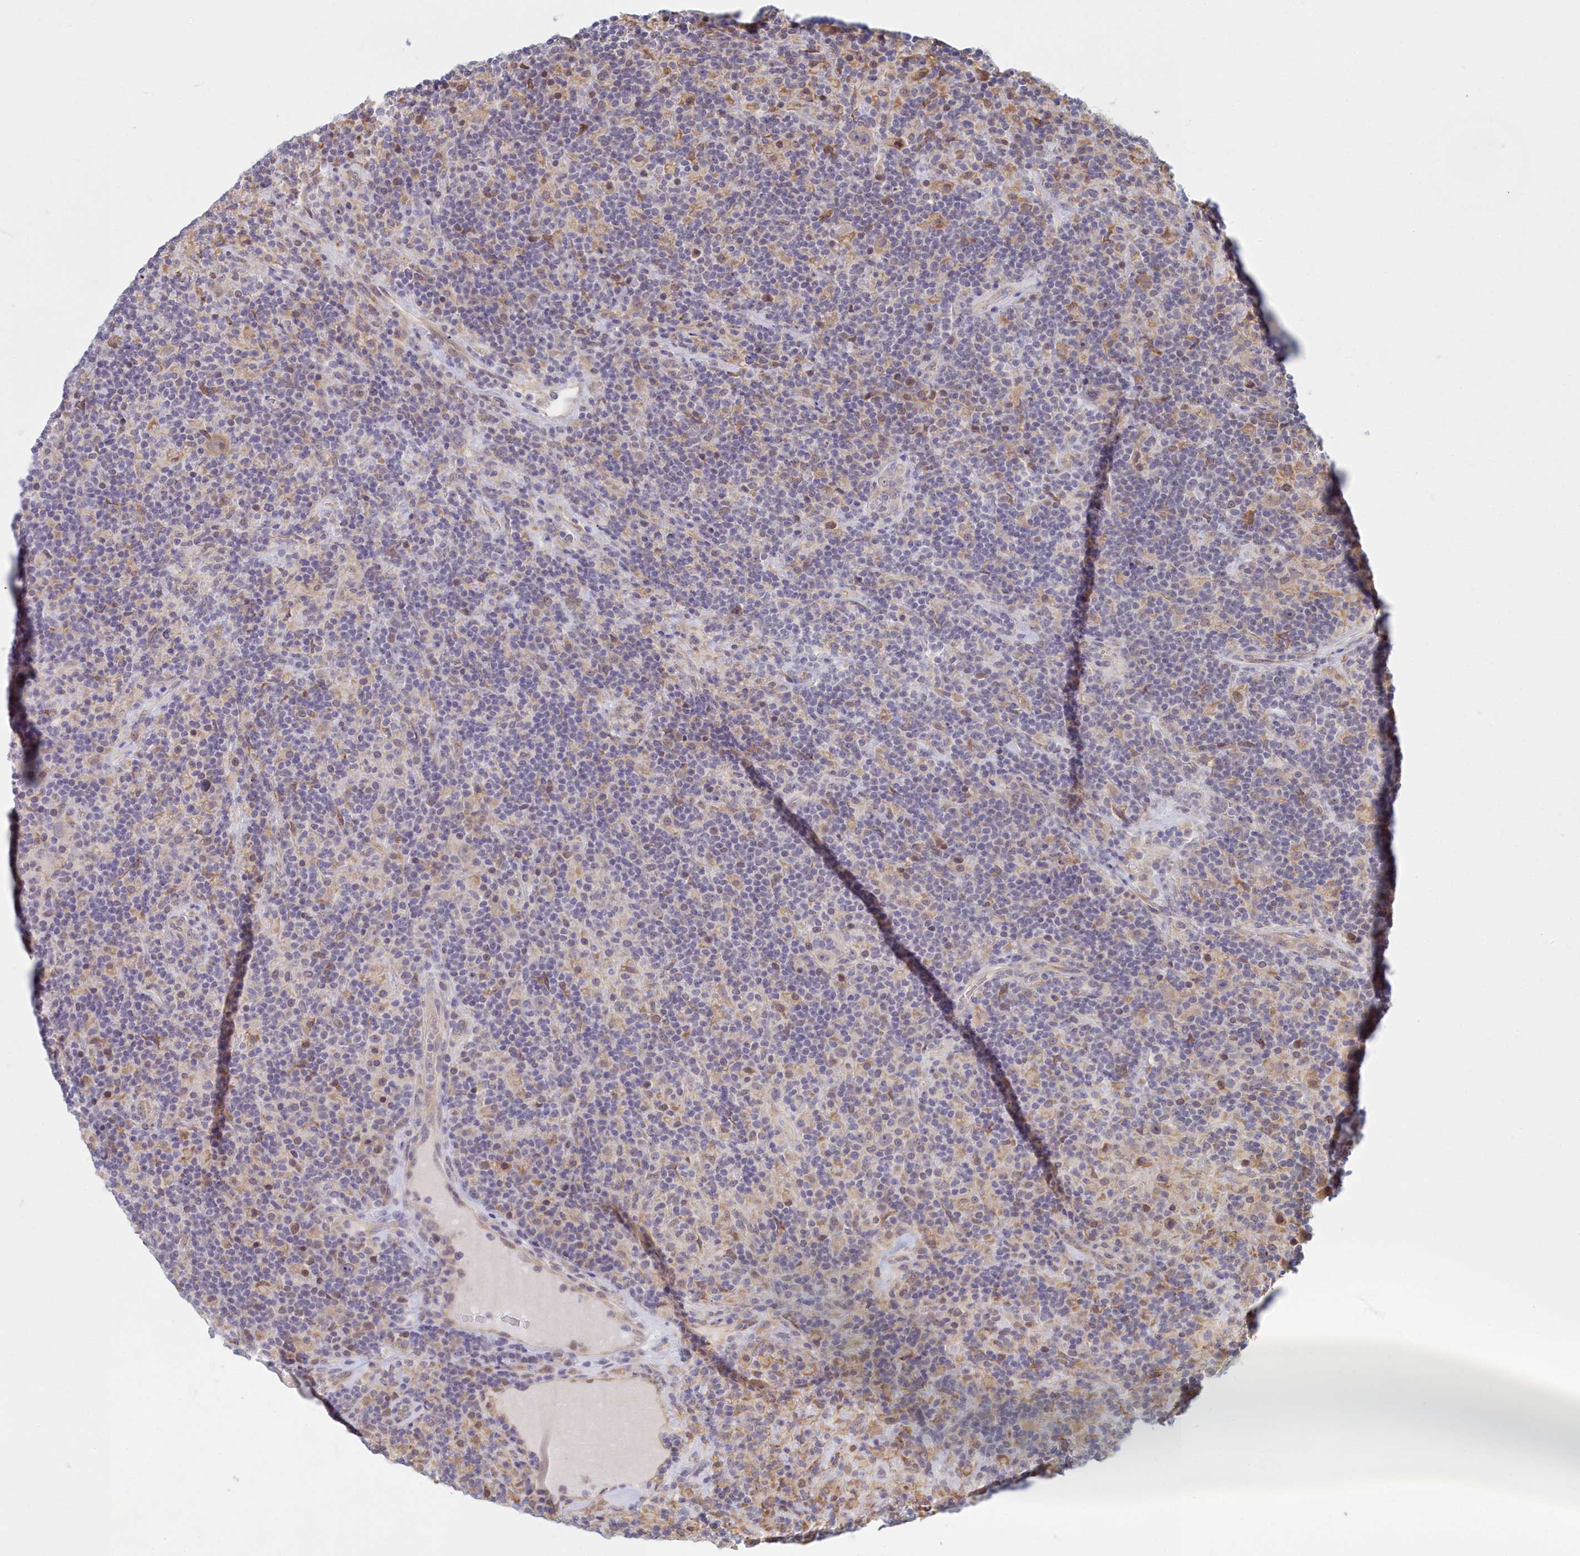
{"staining": {"intensity": "weak", "quantity": "25%-75%", "location": "cytoplasmic/membranous,nuclear"}, "tissue": "lymphoma", "cell_type": "Tumor cells", "image_type": "cancer", "snomed": [{"axis": "morphology", "description": "Hodgkin's disease, NOS"}, {"axis": "topography", "description": "Lymph node"}], "caption": "Protein staining of lymphoma tissue exhibits weak cytoplasmic/membranous and nuclear staining in about 25%-75% of tumor cells.", "gene": "MAK16", "patient": {"sex": "male", "age": 70}}